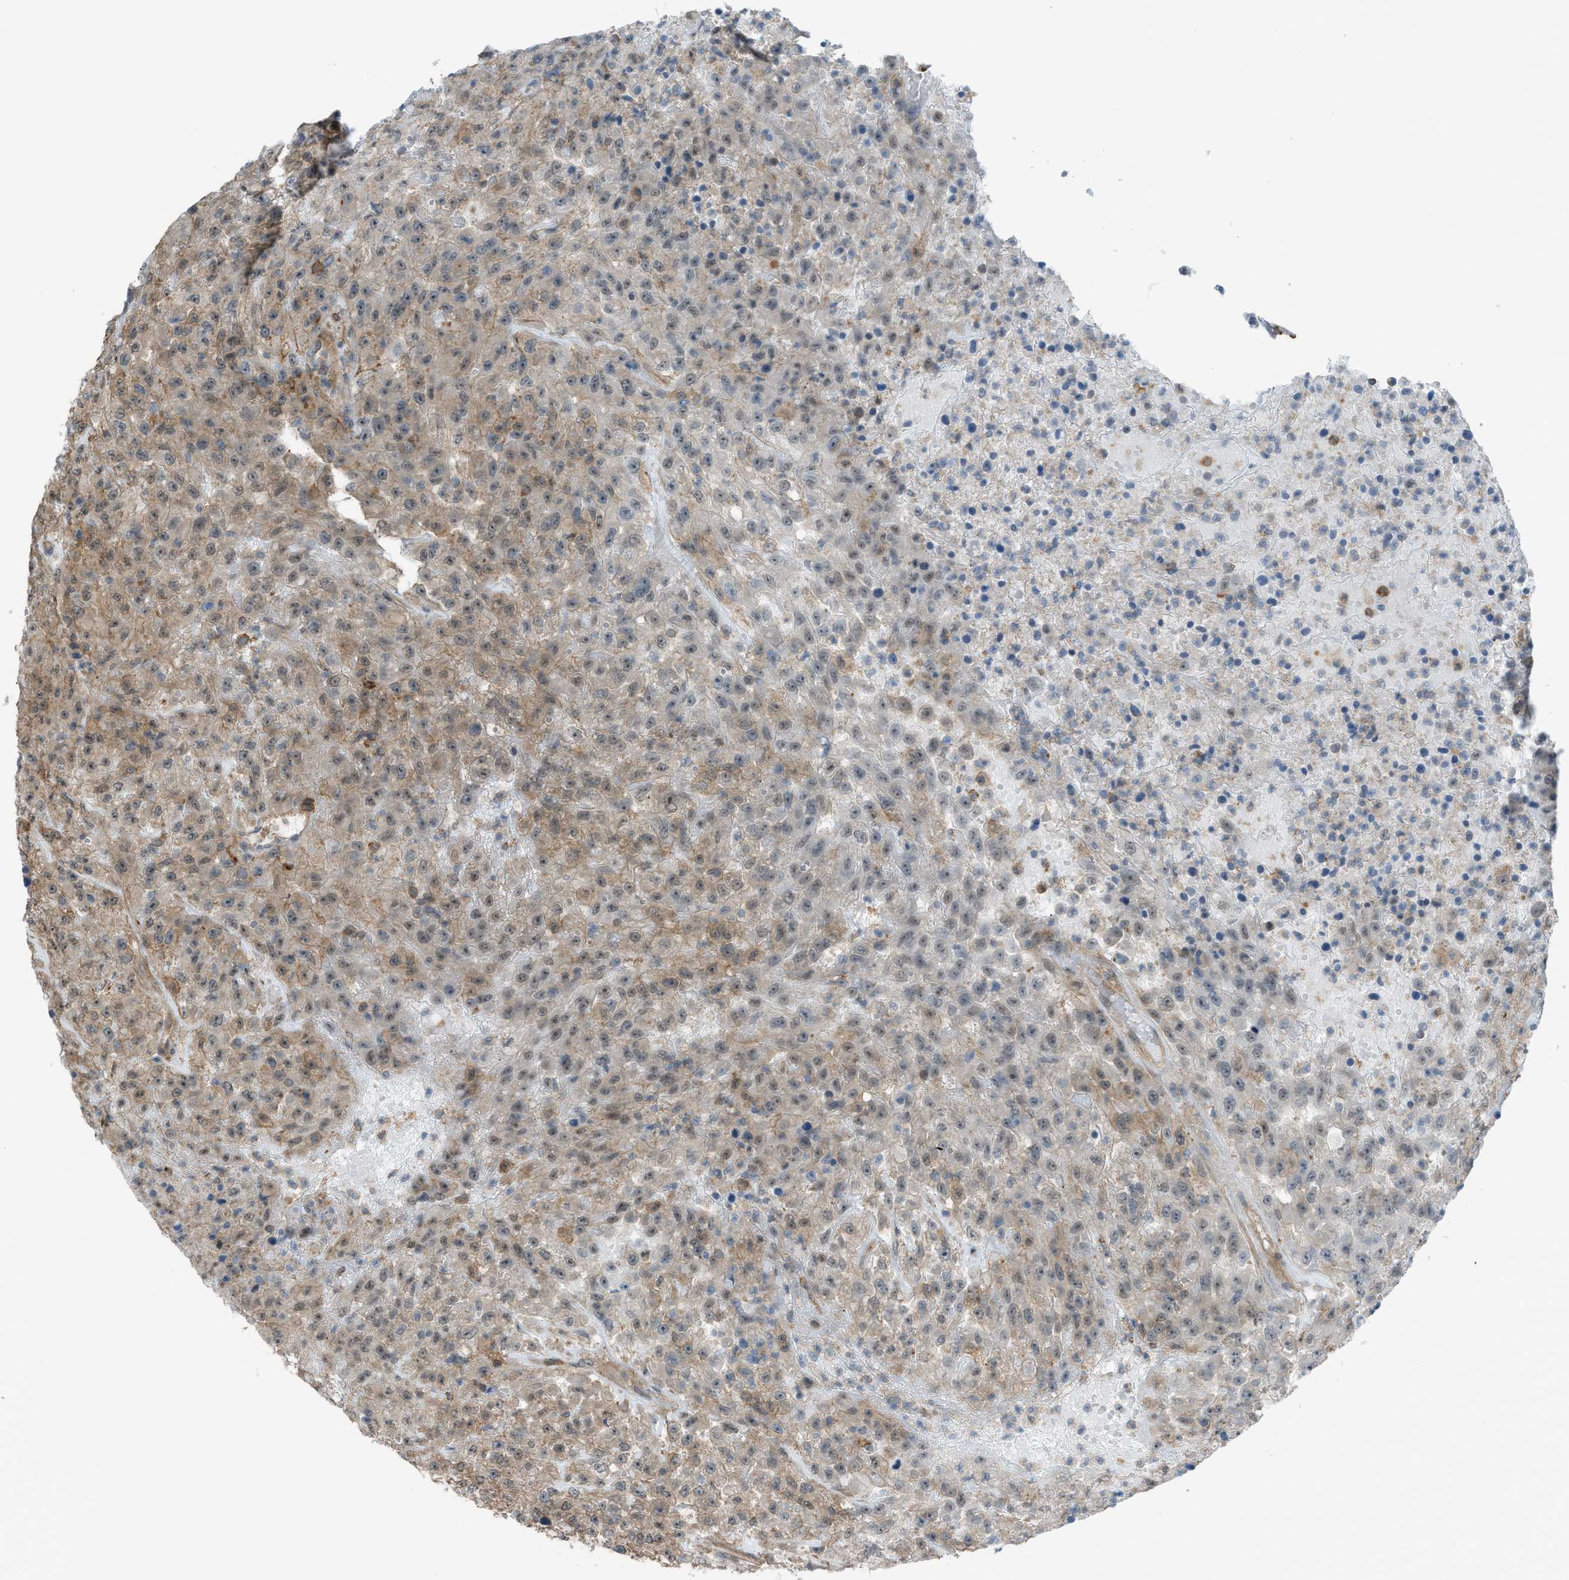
{"staining": {"intensity": "moderate", "quantity": ">75%", "location": "cytoplasmic/membranous"}, "tissue": "urothelial cancer", "cell_type": "Tumor cells", "image_type": "cancer", "snomed": [{"axis": "morphology", "description": "Urothelial carcinoma, High grade"}, {"axis": "topography", "description": "Urinary bladder"}], "caption": "There is medium levels of moderate cytoplasmic/membranous positivity in tumor cells of high-grade urothelial carcinoma, as demonstrated by immunohistochemical staining (brown color).", "gene": "DYRK1A", "patient": {"sex": "male", "age": 46}}